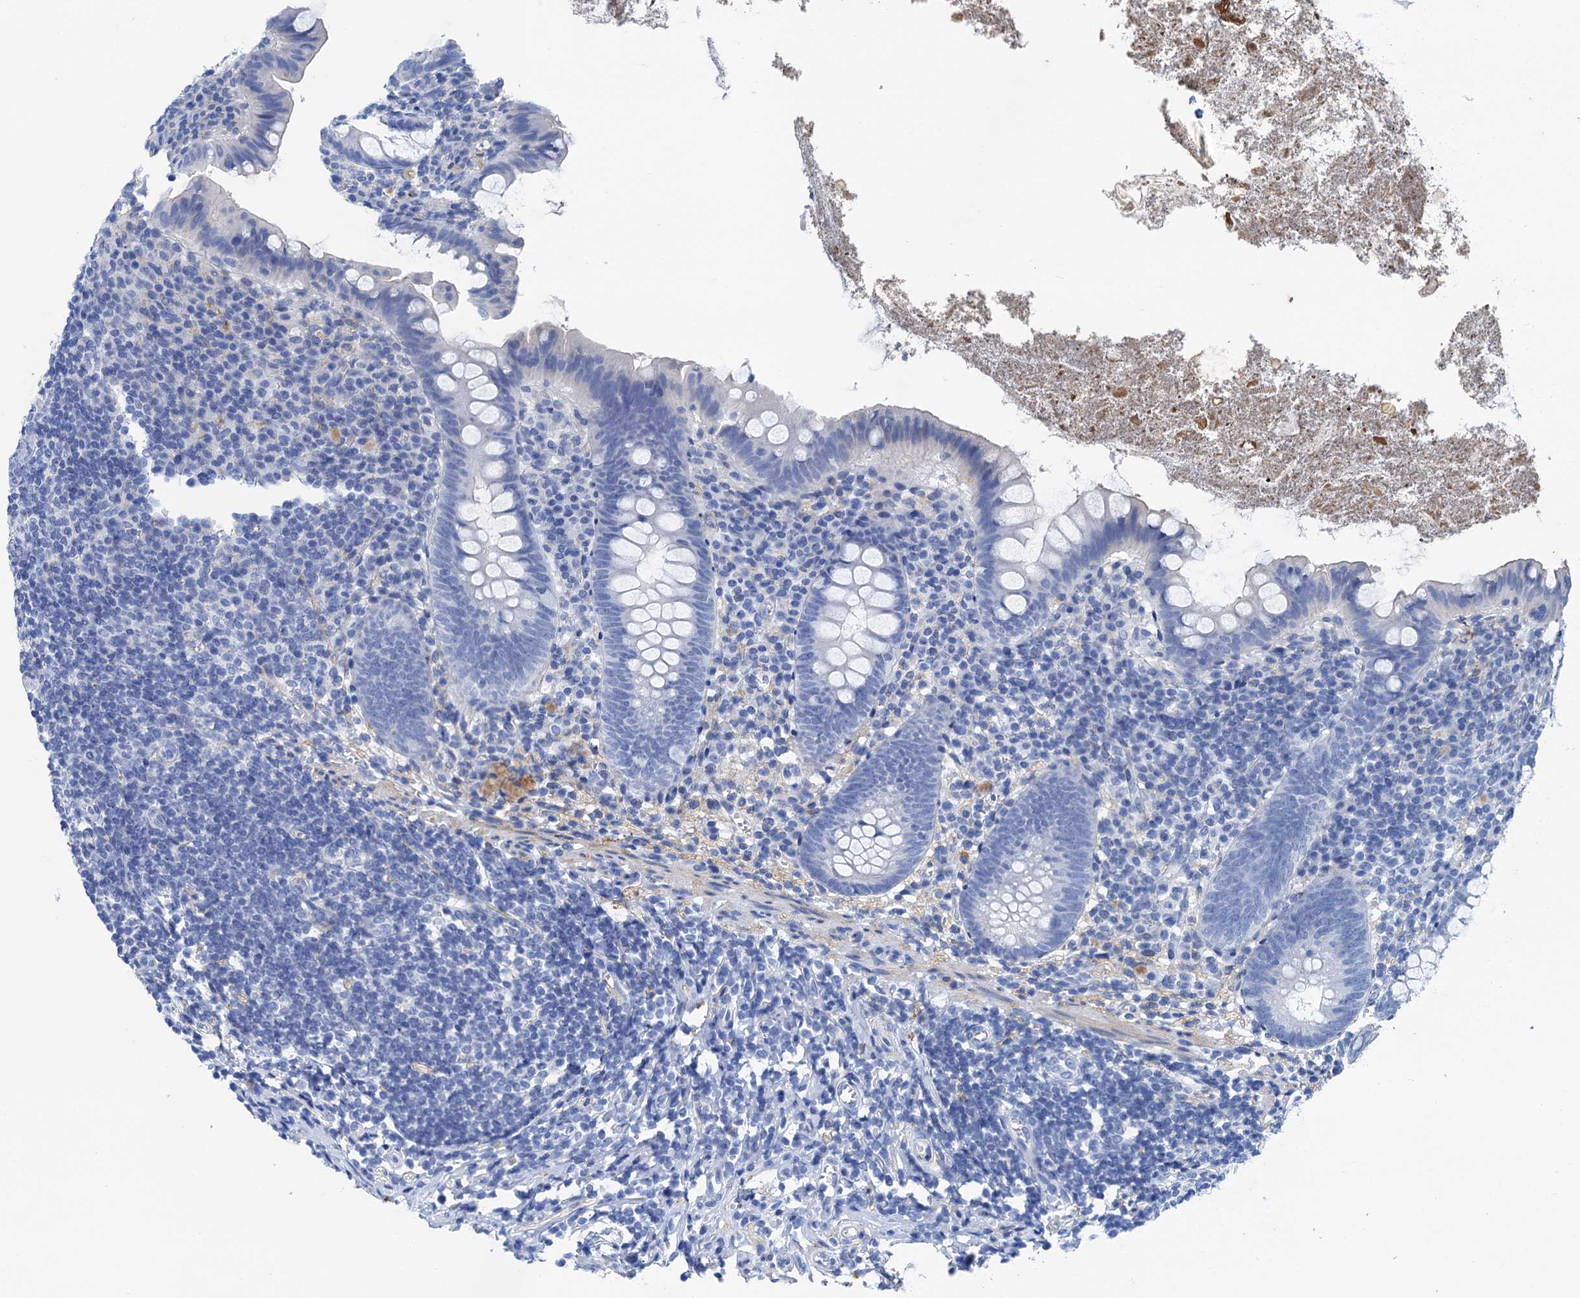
{"staining": {"intensity": "negative", "quantity": "none", "location": "none"}, "tissue": "appendix", "cell_type": "Glandular cells", "image_type": "normal", "snomed": [{"axis": "morphology", "description": "Normal tissue, NOS"}, {"axis": "topography", "description": "Appendix"}], "caption": "Image shows no protein staining in glandular cells of unremarkable appendix.", "gene": "NLRP10", "patient": {"sex": "female", "age": 51}}